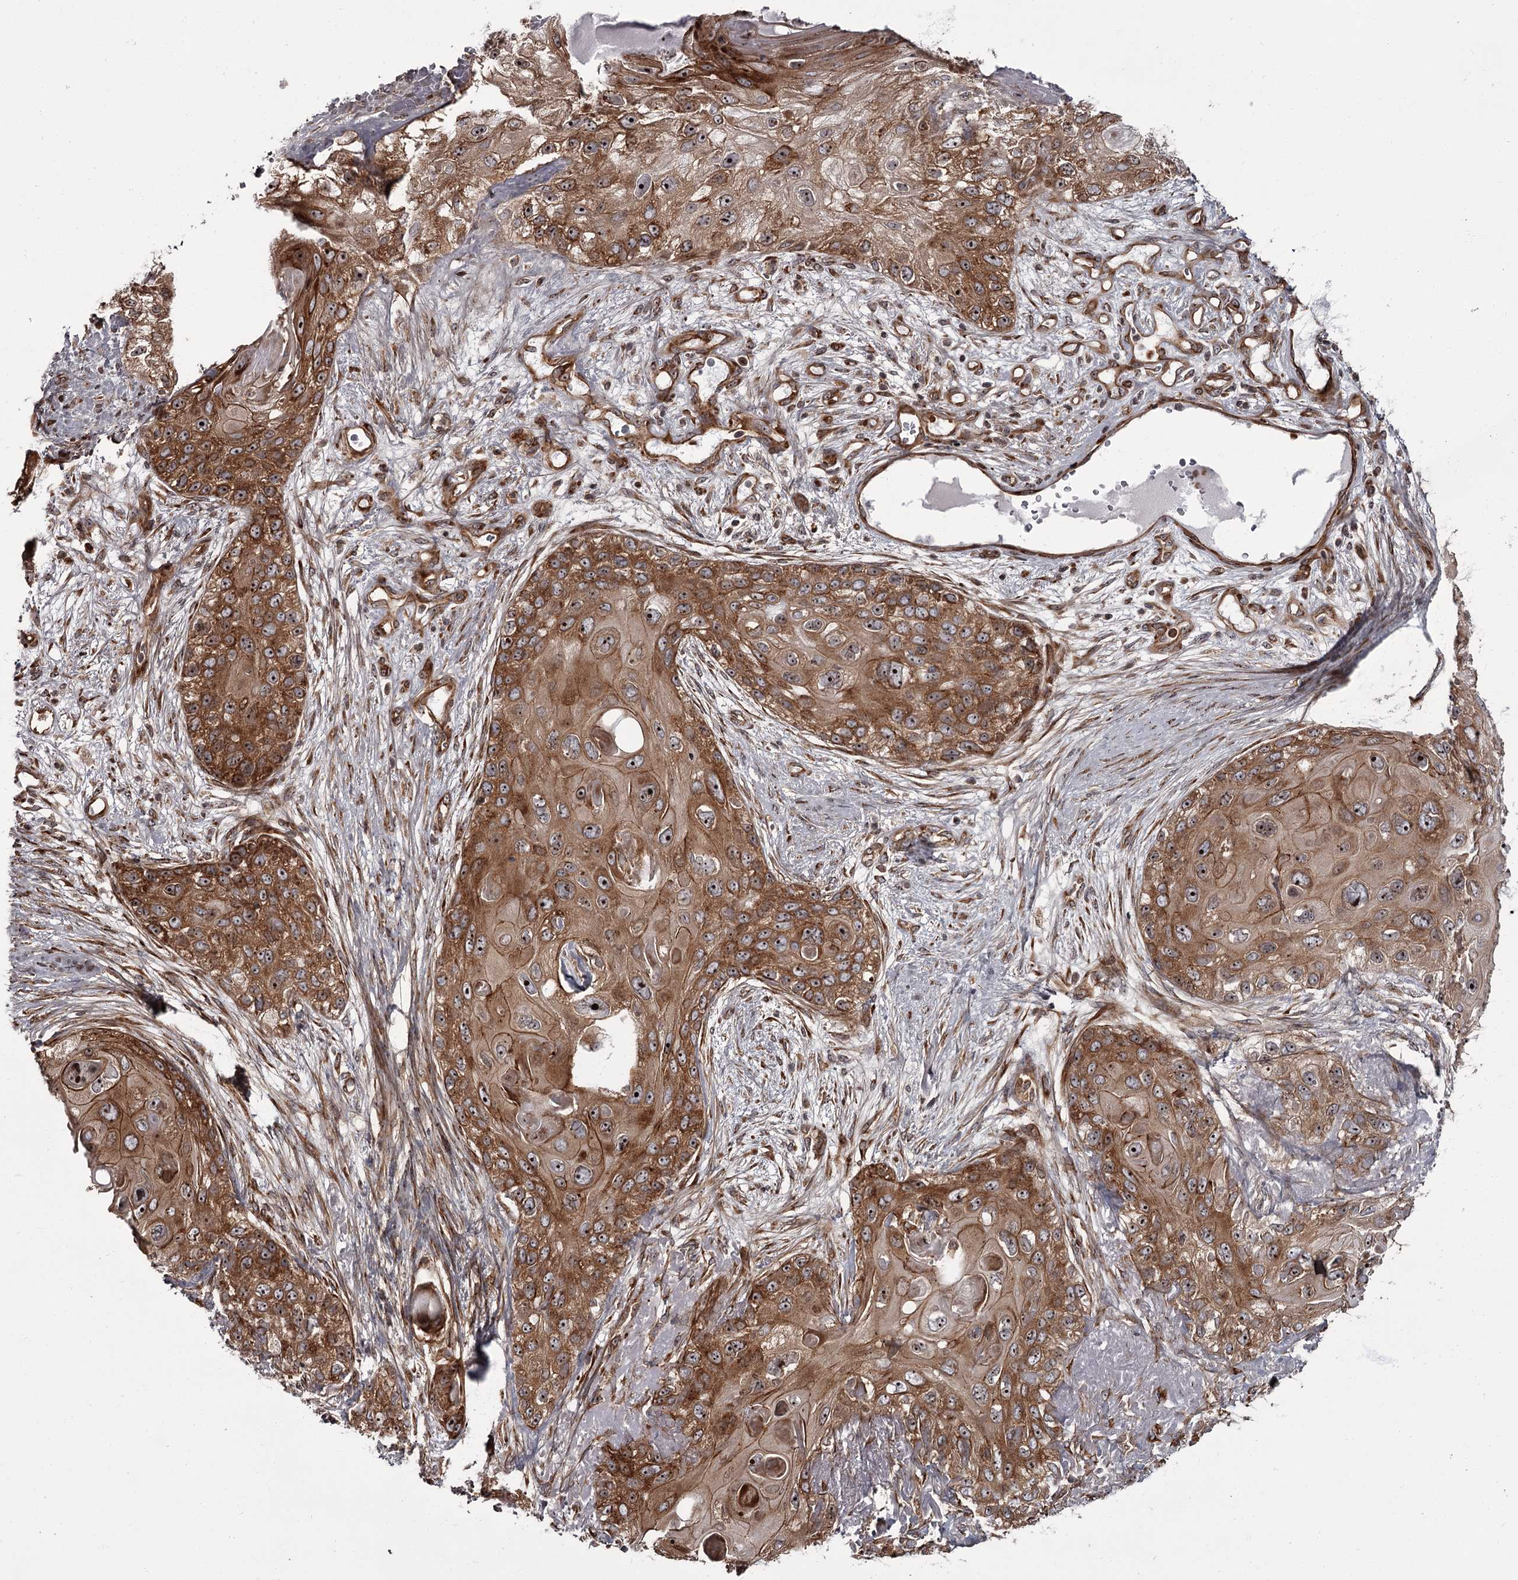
{"staining": {"intensity": "moderate", "quantity": ">75%", "location": "cytoplasmic/membranous,nuclear"}, "tissue": "skin cancer", "cell_type": "Tumor cells", "image_type": "cancer", "snomed": [{"axis": "morphology", "description": "Normal tissue, NOS"}, {"axis": "morphology", "description": "Squamous cell carcinoma, NOS"}, {"axis": "topography", "description": "Skin"}], "caption": "A high-resolution micrograph shows immunohistochemistry (IHC) staining of skin squamous cell carcinoma, which displays moderate cytoplasmic/membranous and nuclear staining in about >75% of tumor cells. (brown staining indicates protein expression, while blue staining denotes nuclei).", "gene": "THAP9", "patient": {"sex": "male", "age": 72}}